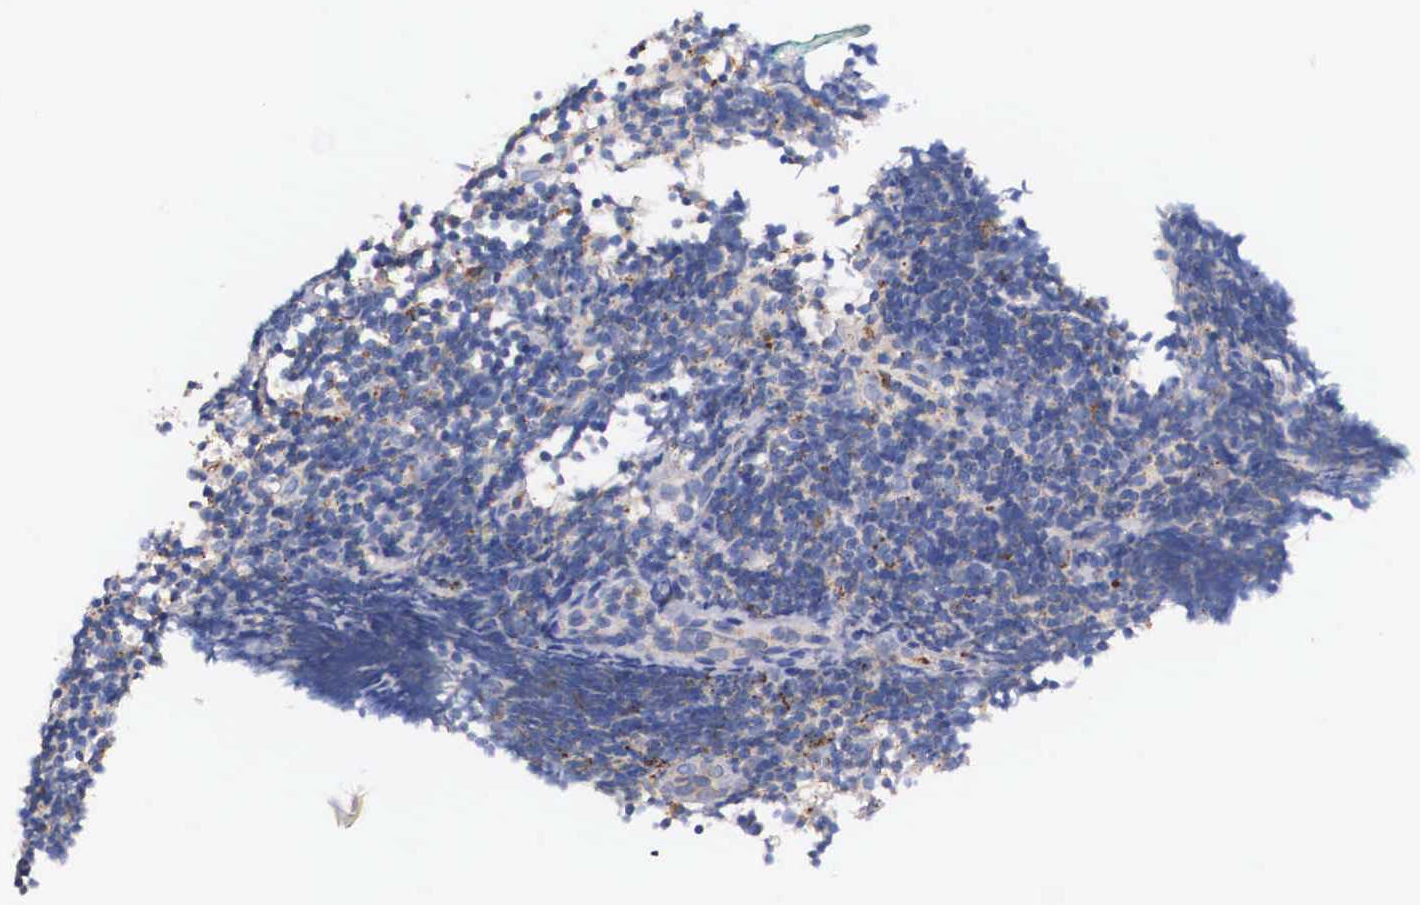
{"staining": {"intensity": "negative", "quantity": "none", "location": "none"}, "tissue": "lymphoma", "cell_type": "Tumor cells", "image_type": "cancer", "snomed": [{"axis": "morphology", "description": "Malignant lymphoma, non-Hodgkin's type, Low grade"}, {"axis": "topography", "description": "Lymph node"}], "caption": "There is no significant staining in tumor cells of lymphoma.", "gene": "NAGA", "patient": {"sex": "female", "age": 51}}